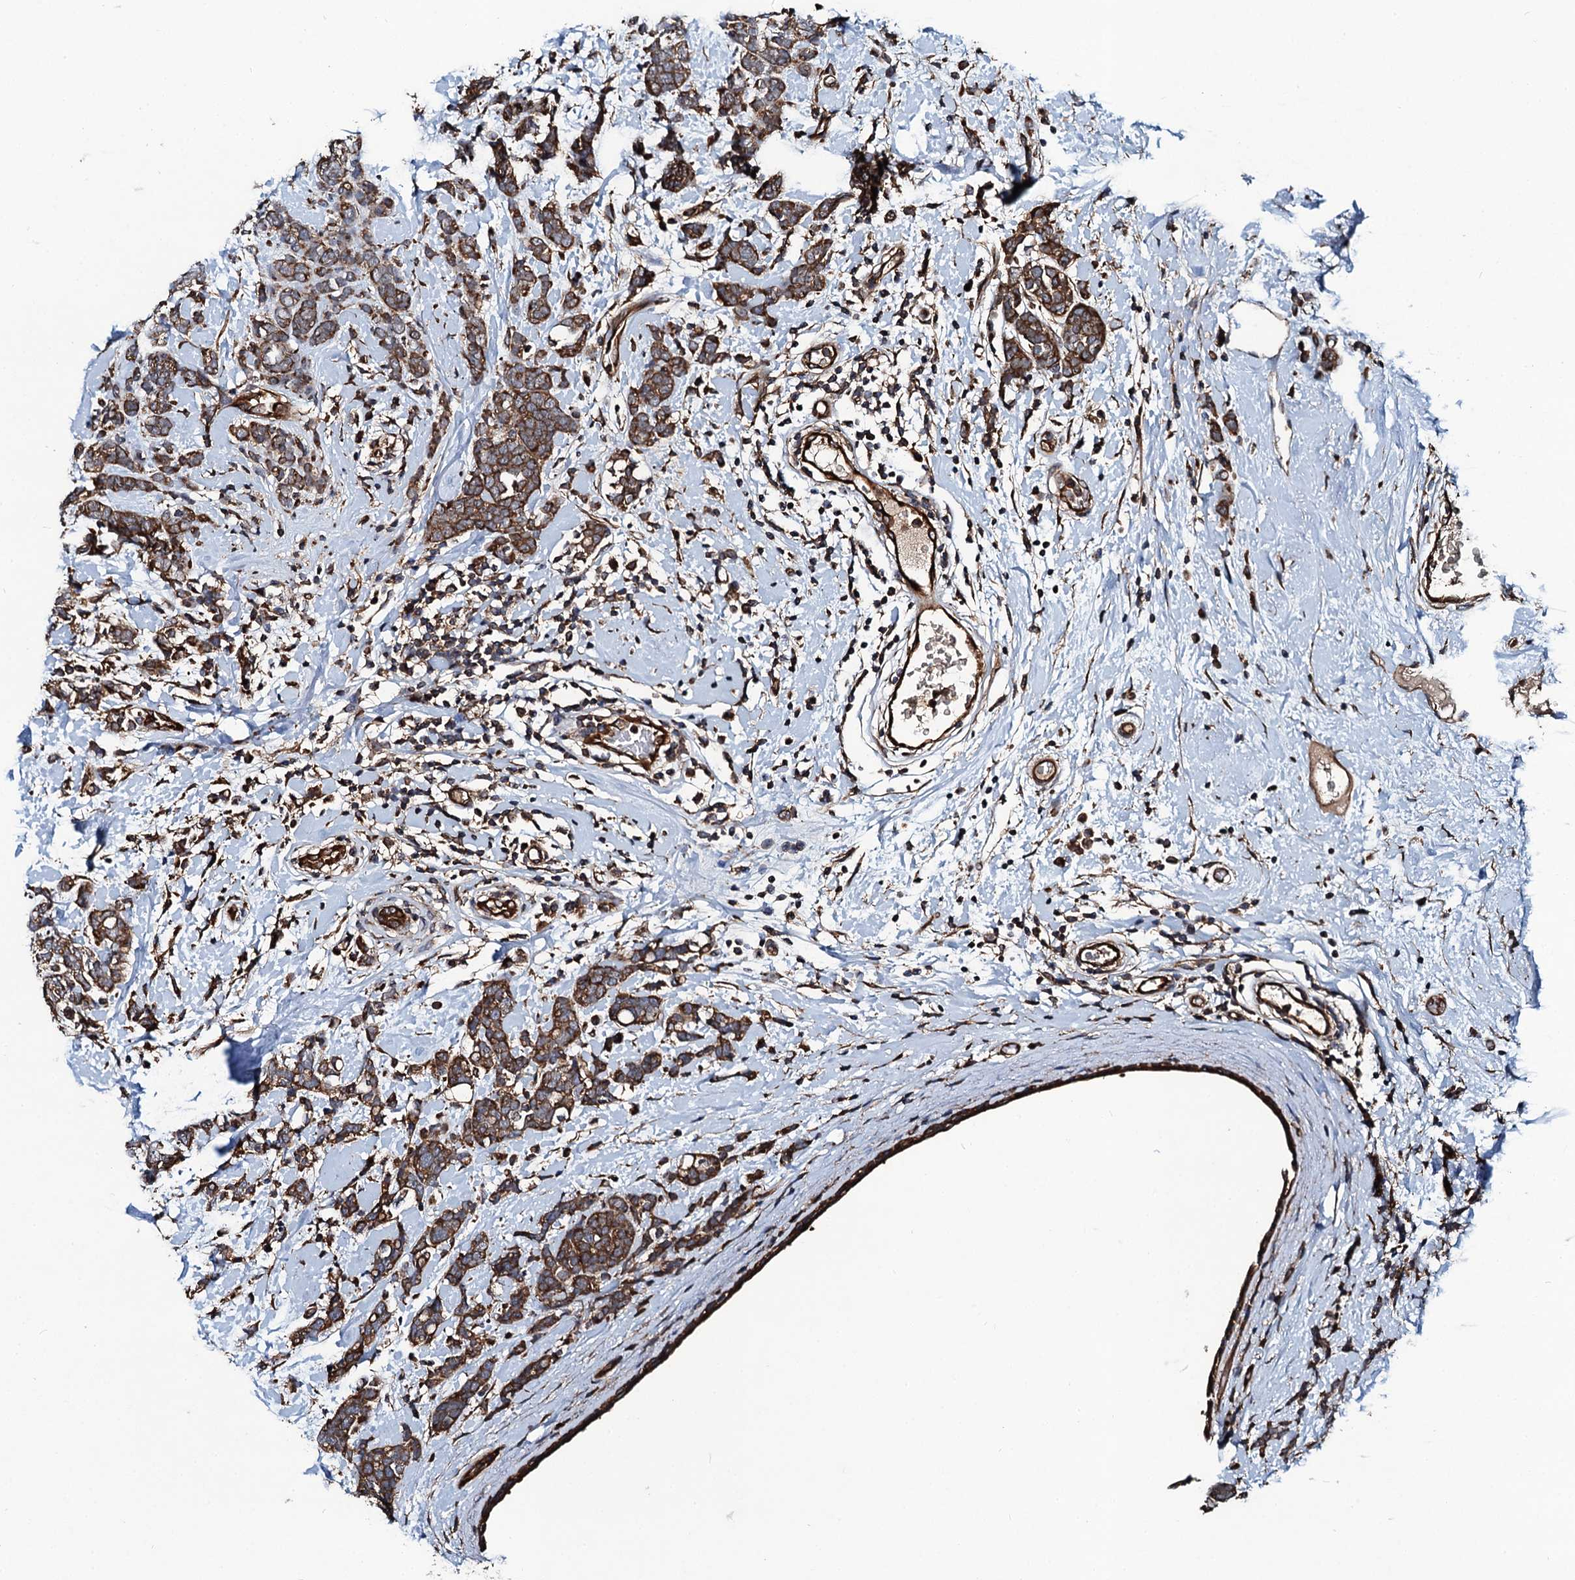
{"staining": {"intensity": "strong", "quantity": ">75%", "location": "cytoplasmic/membranous"}, "tissue": "breast cancer", "cell_type": "Tumor cells", "image_type": "cancer", "snomed": [{"axis": "morphology", "description": "Lobular carcinoma"}, {"axis": "topography", "description": "Breast"}], "caption": "Immunohistochemical staining of human breast cancer demonstrates strong cytoplasmic/membranous protein expression in approximately >75% of tumor cells. Immunohistochemistry stains the protein of interest in brown and the nuclei are stained blue.", "gene": "NEK1", "patient": {"sex": "female", "age": 58}}